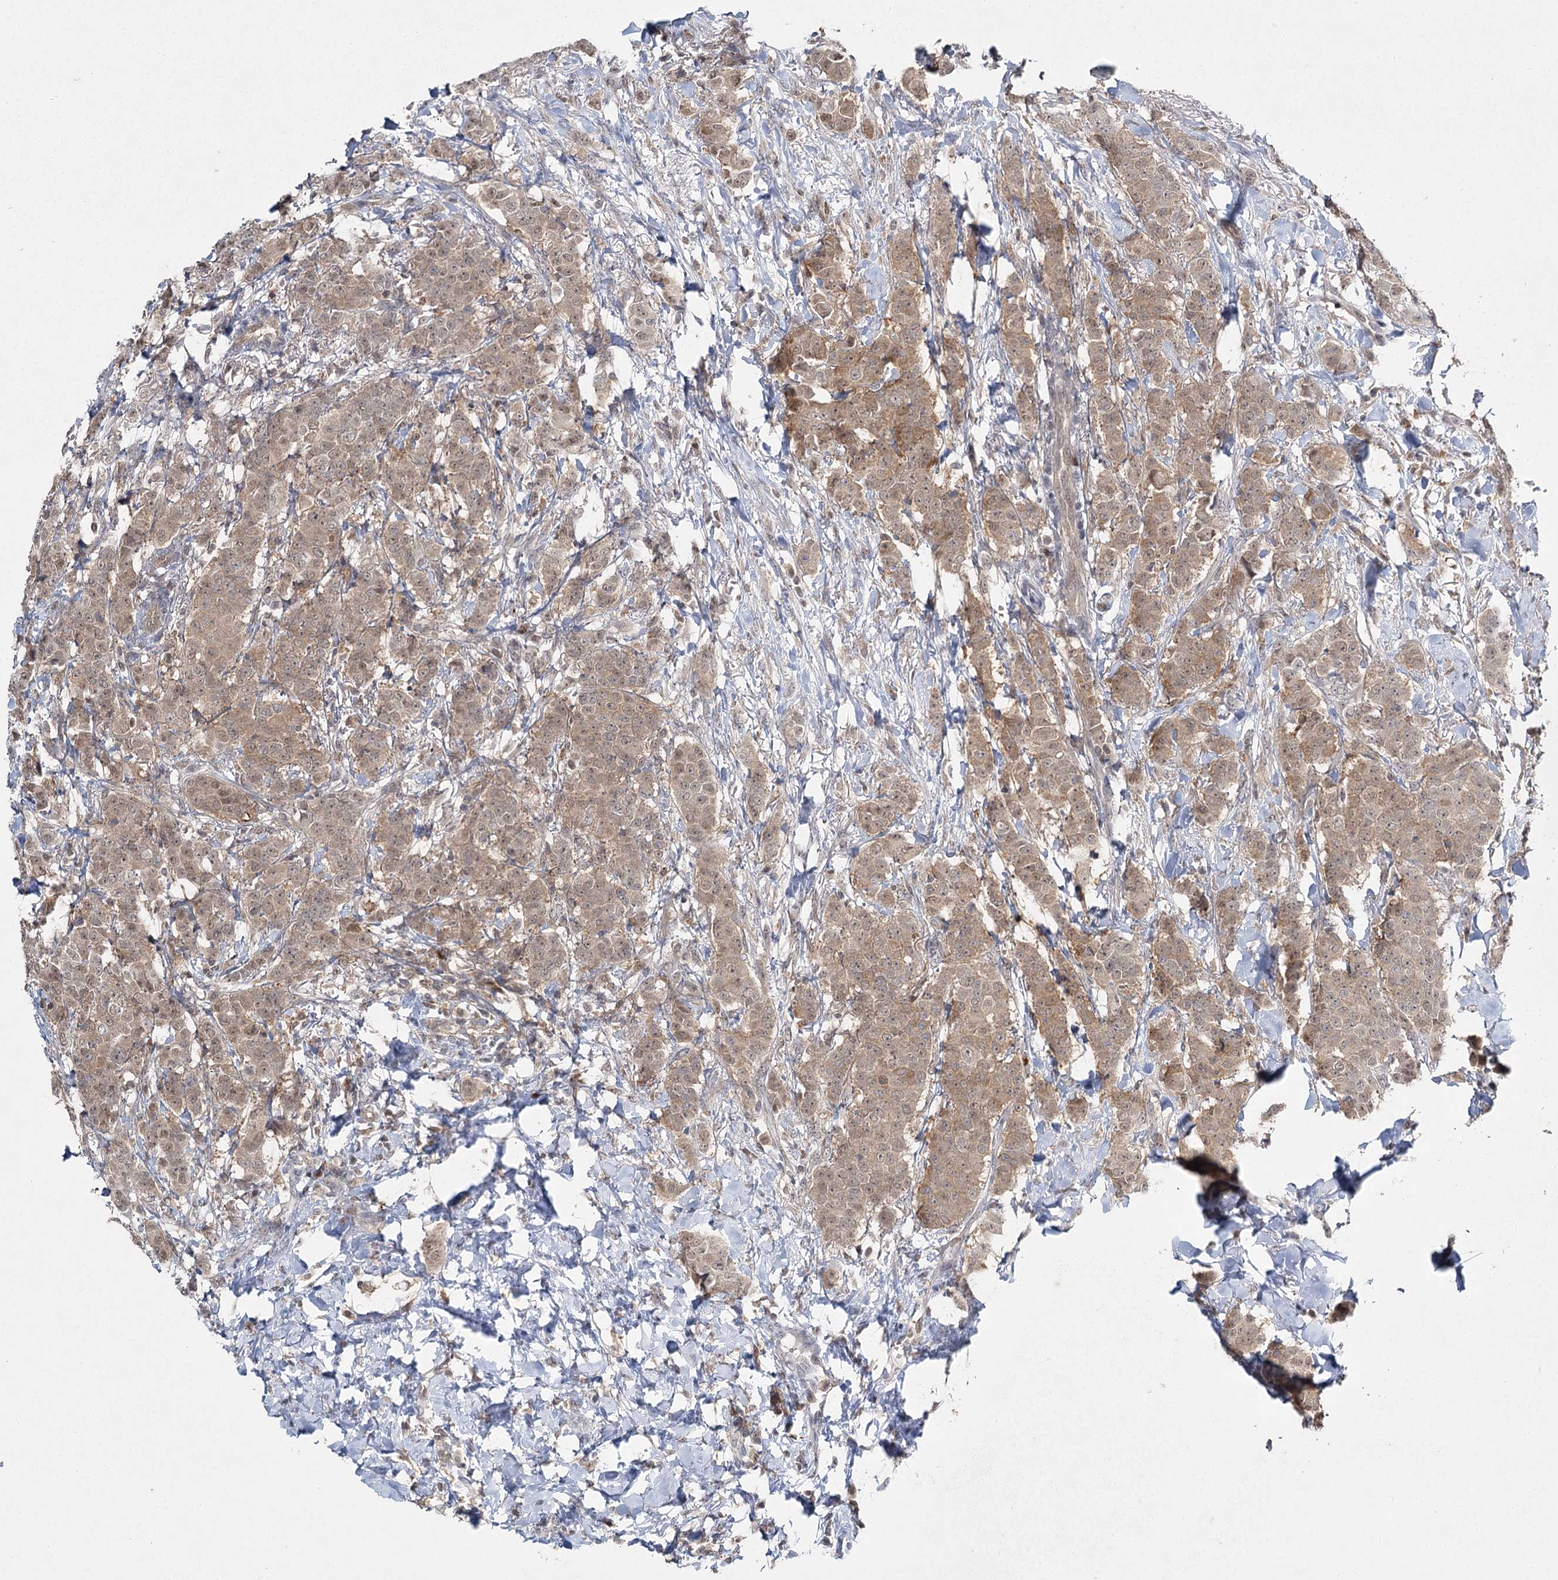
{"staining": {"intensity": "moderate", "quantity": ">75%", "location": "cytoplasmic/membranous,nuclear"}, "tissue": "breast cancer", "cell_type": "Tumor cells", "image_type": "cancer", "snomed": [{"axis": "morphology", "description": "Duct carcinoma"}, {"axis": "topography", "description": "Breast"}], "caption": "Breast cancer (invasive ductal carcinoma) stained with immunohistochemistry exhibits moderate cytoplasmic/membranous and nuclear expression in approximately >75% of tumor cells.", "gene": "WDR44", "patient": {"sex": "female", "age": 40}}